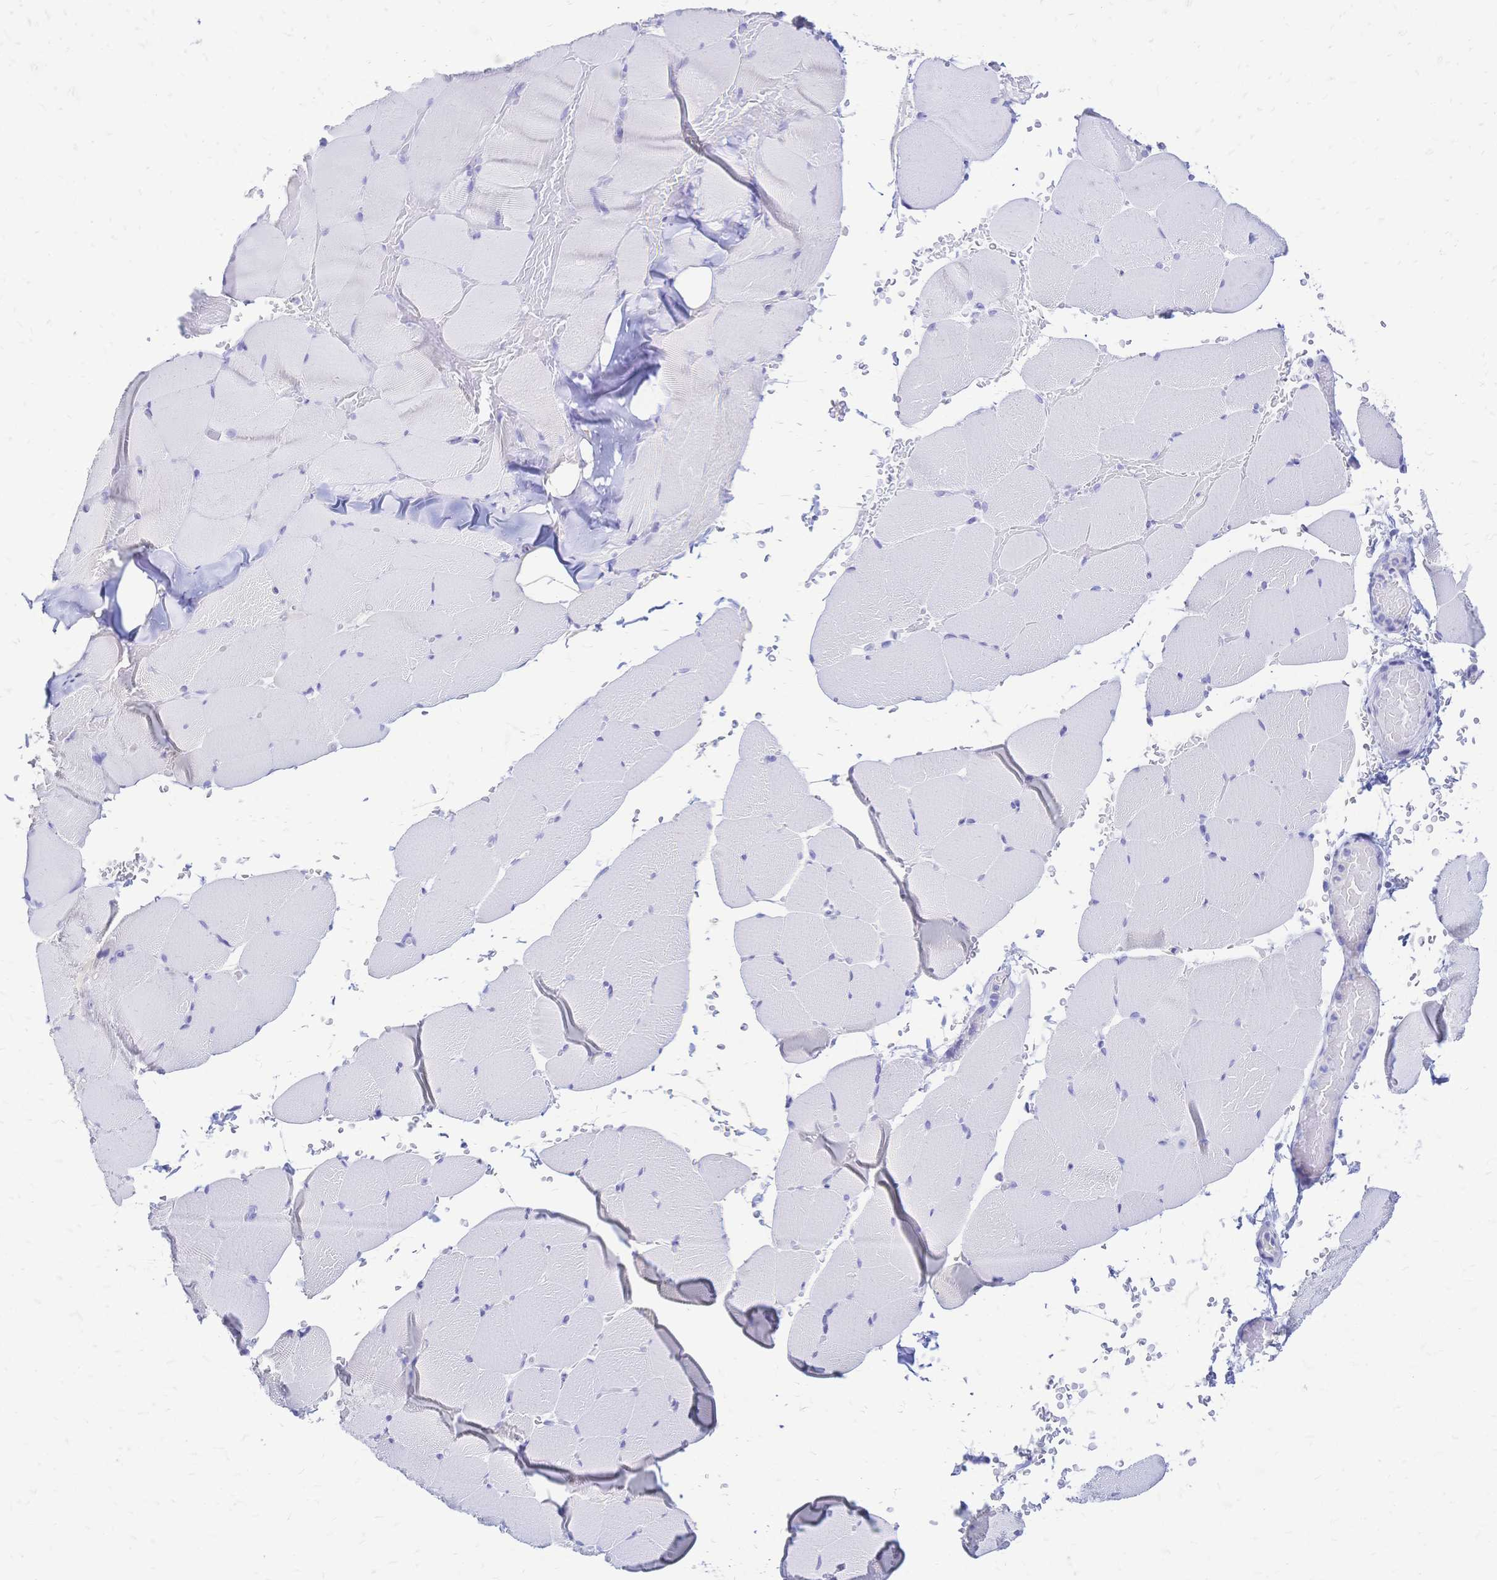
{"staining": {"intensity": "negative", "quantity": "none", "location": "none"}, "tissue": "skeletal muscle", "cell_type": "Myocytes", "image_type": "normal", "snomed": [{"axis": "morphology", "description": "Normal tissue, NOS"}, {"axis": "topography", "description": "Skeletal muscle"}], "caption": "Immunohistochemistry (IHC) photomicrograph of benign skeletal muscle stained for a protein (brown), which exhibits no positivity in myocytes.", "gene": "FA2H", "patient": {"sex": "female", "age": 37}}